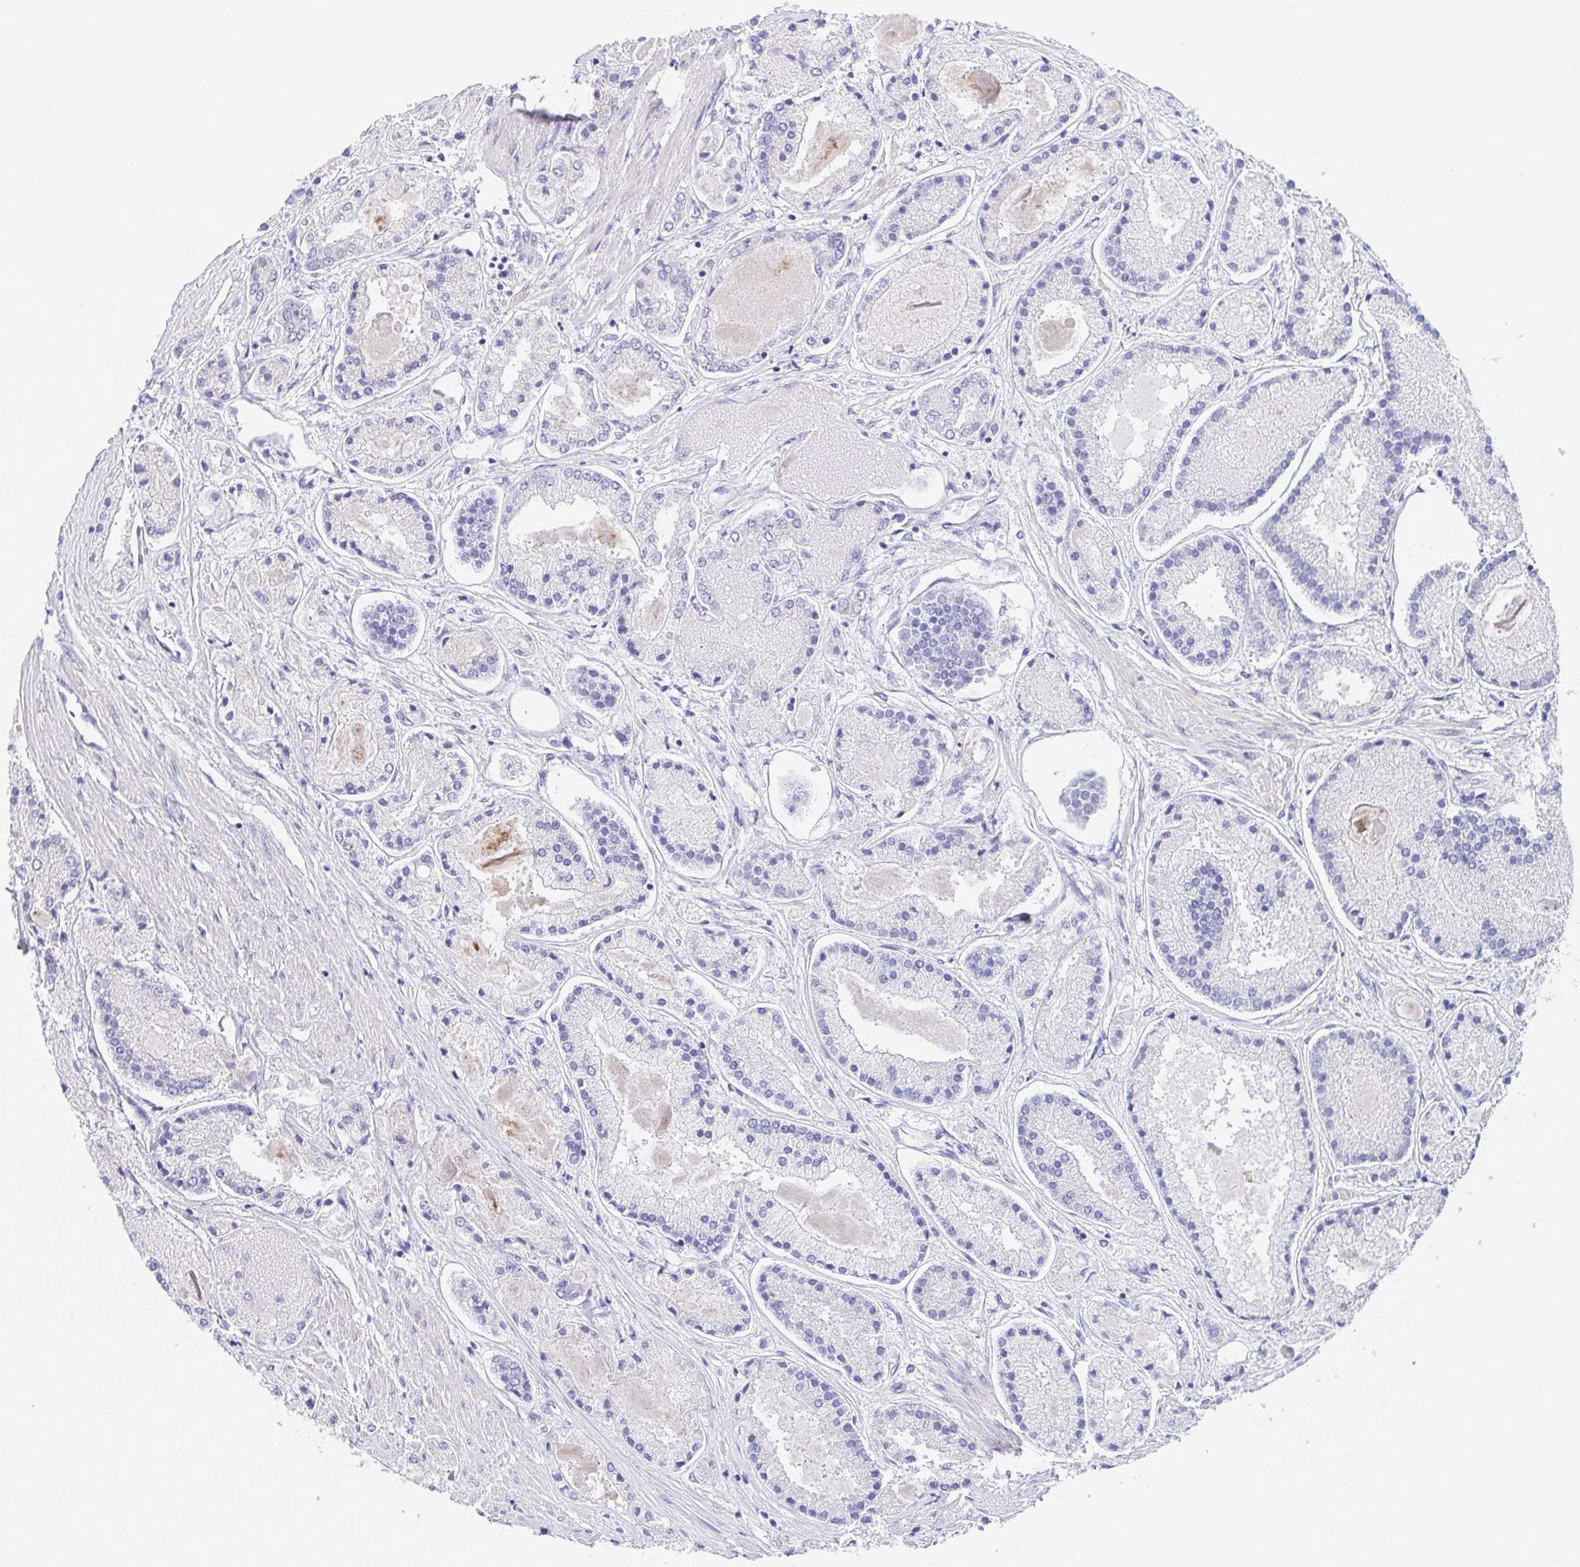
{"staining": {"intensity": "negative", "quantity": "none", "location": "none"}, "tissue": "prostate cancer", "cell_type": "Tumor cells", "image_type": "cancer", "snomed": [{"axis": "morphology", "description": "Adenocarcinoma, High grade"}, {"axis": "topography", "description": "Prostate"}], "caption": "Adenocarcinoma (high-grade) (prostate) was stained to show a protein in brown. There is no significant positivity in tumor cells.", "gene": "SCG3", "patient": {"sex": "male", "age": 67}}